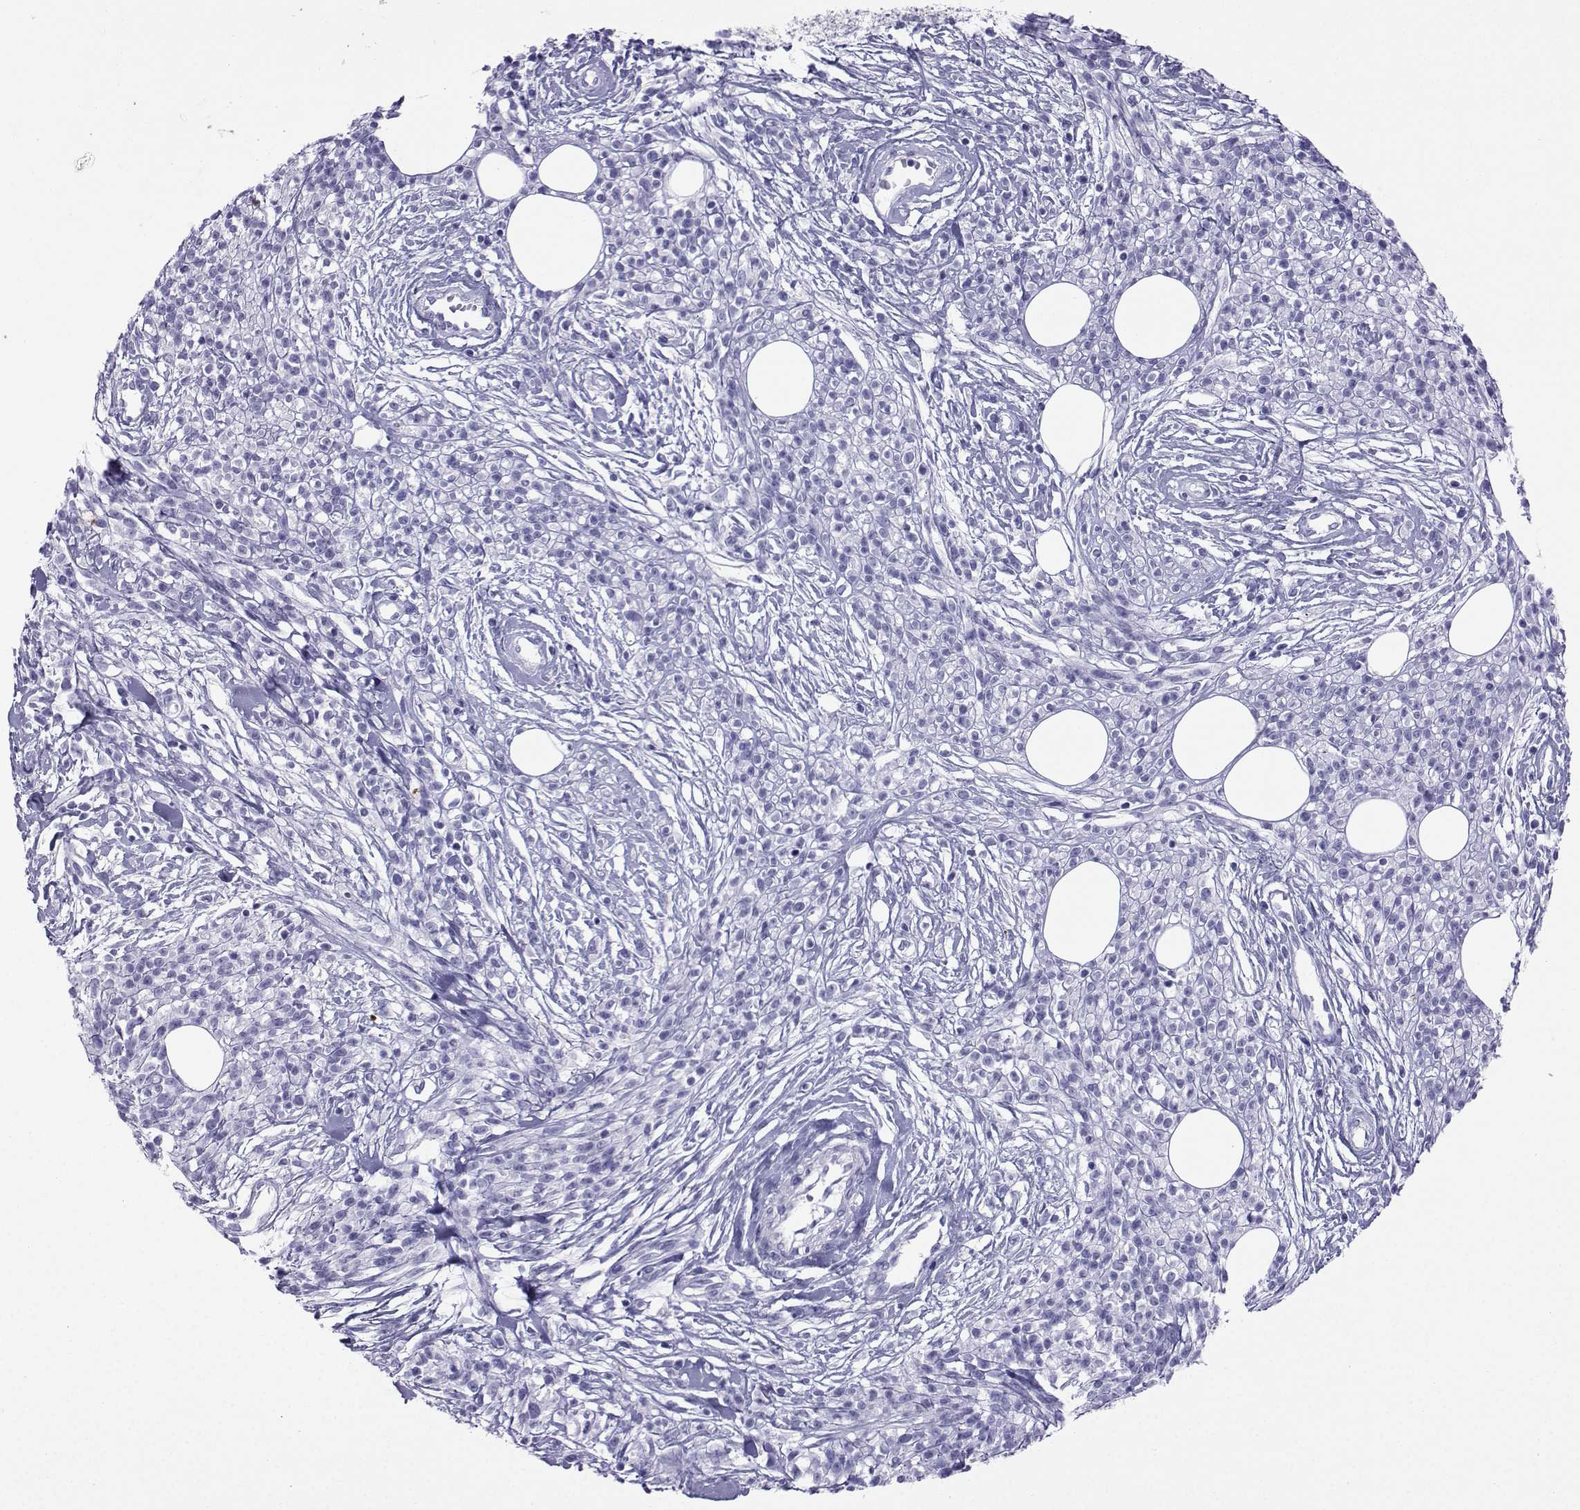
{"staining": {"intensity": "negative", "quantity": "none", "location": "none"}, "tissue": "melanoma", "cell_type": "Tumor cells", "image_type": "cancer", "snomed": [{"axis": "morphology", "description": "Malignant melanoma, NOS"}, {"axis": "topography", "description": "Skin"}, {"axis": "topography", "description": "Skin of trunk"}], "caption": "Immunohistochemistry histopathology image of melanoma stained for a protein (brown), which reveals no positivity in tumor cells. (Immunohistochemistry (ihc), brightfield microscopy, high magnification).", "gene": "LORICRIN", "patient": {"sex": "male", "age": 74}}